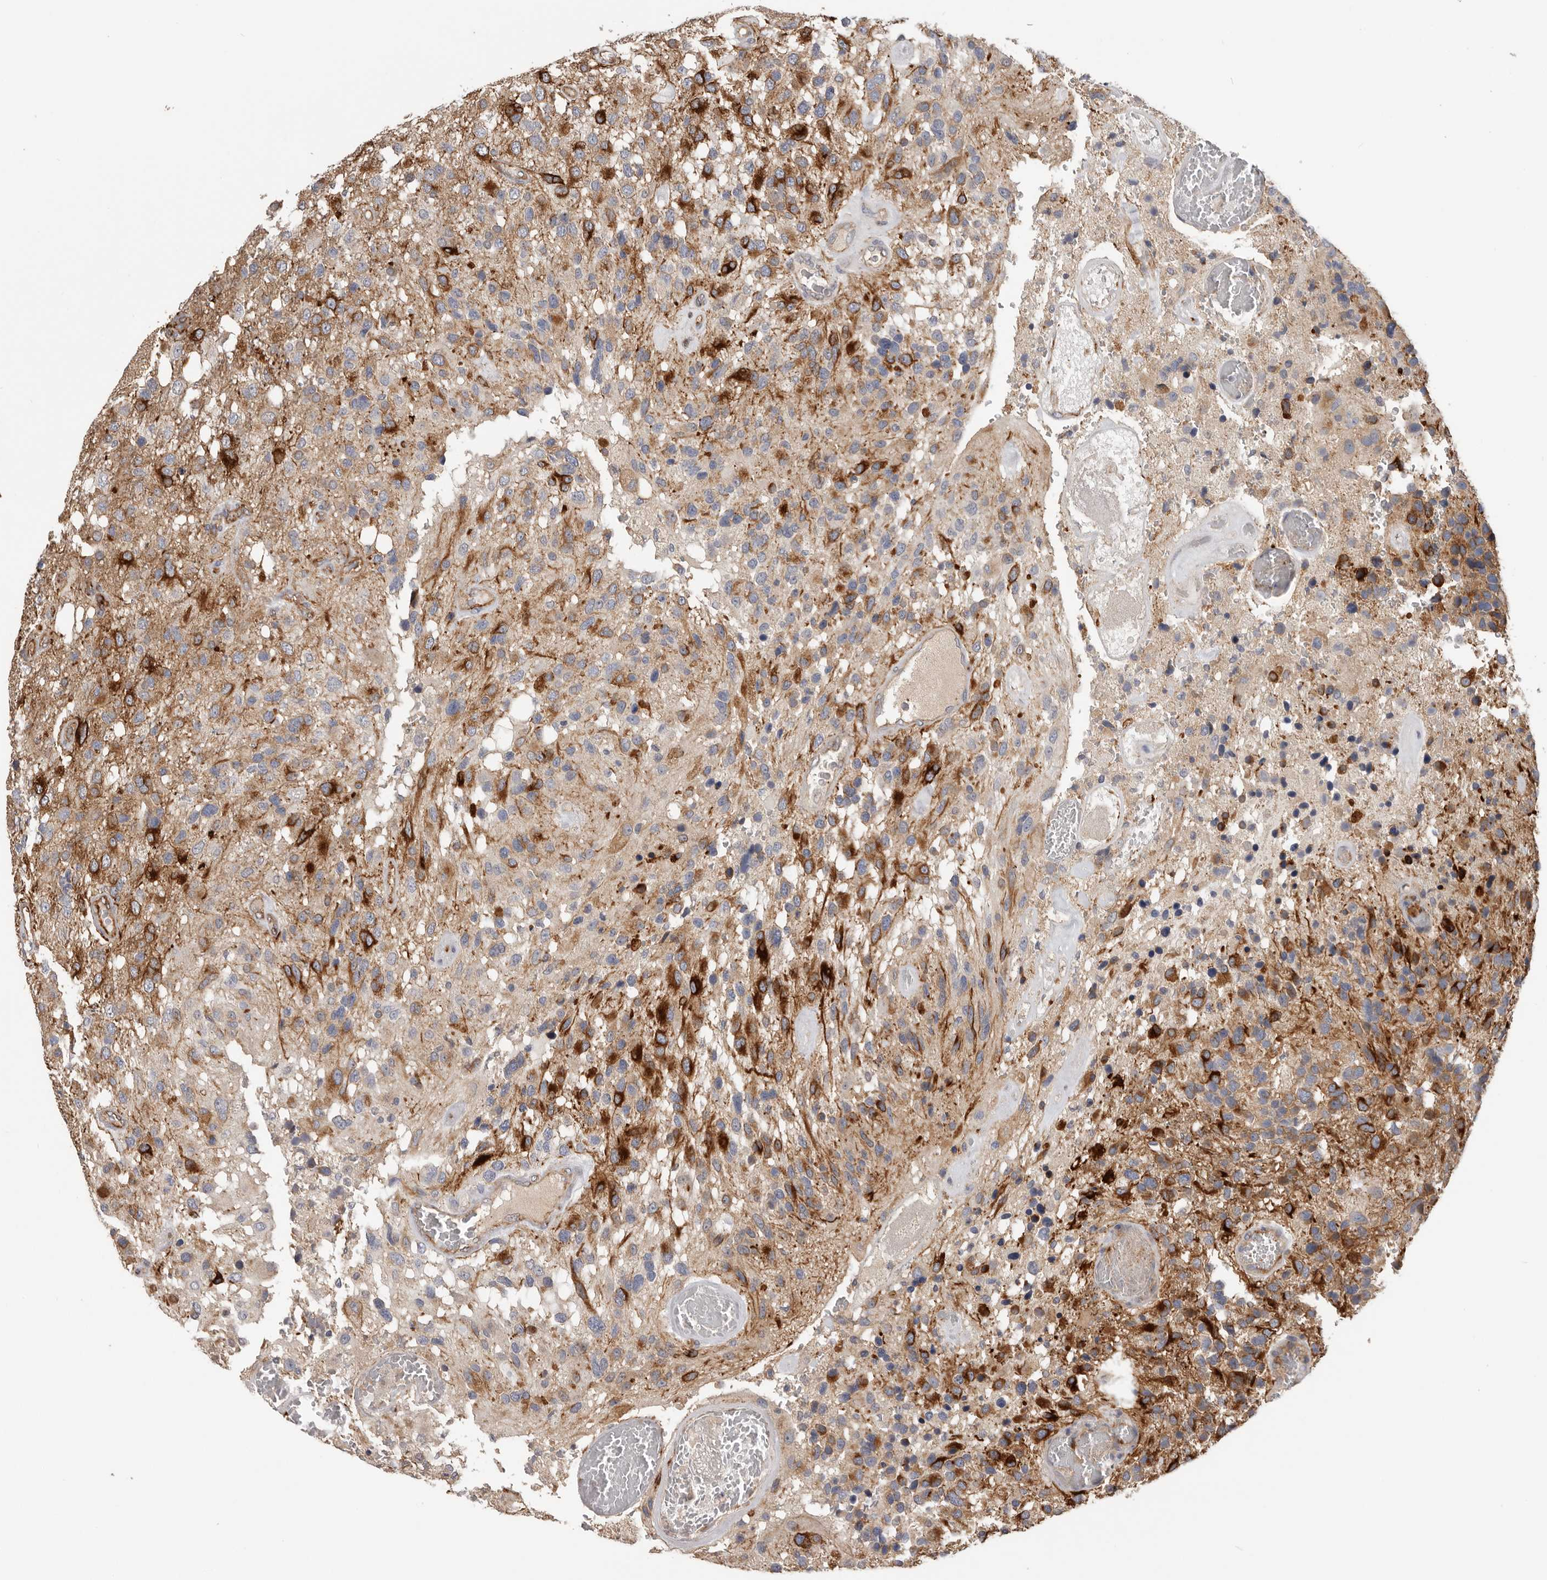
{"staining": {"intensity": "strong", "quantity": "25%-75%", "location": "cytoplasmic/membranous"}, "tissue": "glioma", "cell_type": "Tumor cells", "image_type": "cancer", "snomed": [{"axis": "morphology", "description": "Glioma, malignant, High grade"}, {"axis": "topography", "description": "Brain"}], "caption": "High-power microscopy captured an immunohistochemistry (IHC) image of glioma, revealing strong cytoplasmic/membranous staining in approximately 25%-75% of tumor cells.", "gene": "TFRC", "patient": {"sex": "female", "age": 58}}